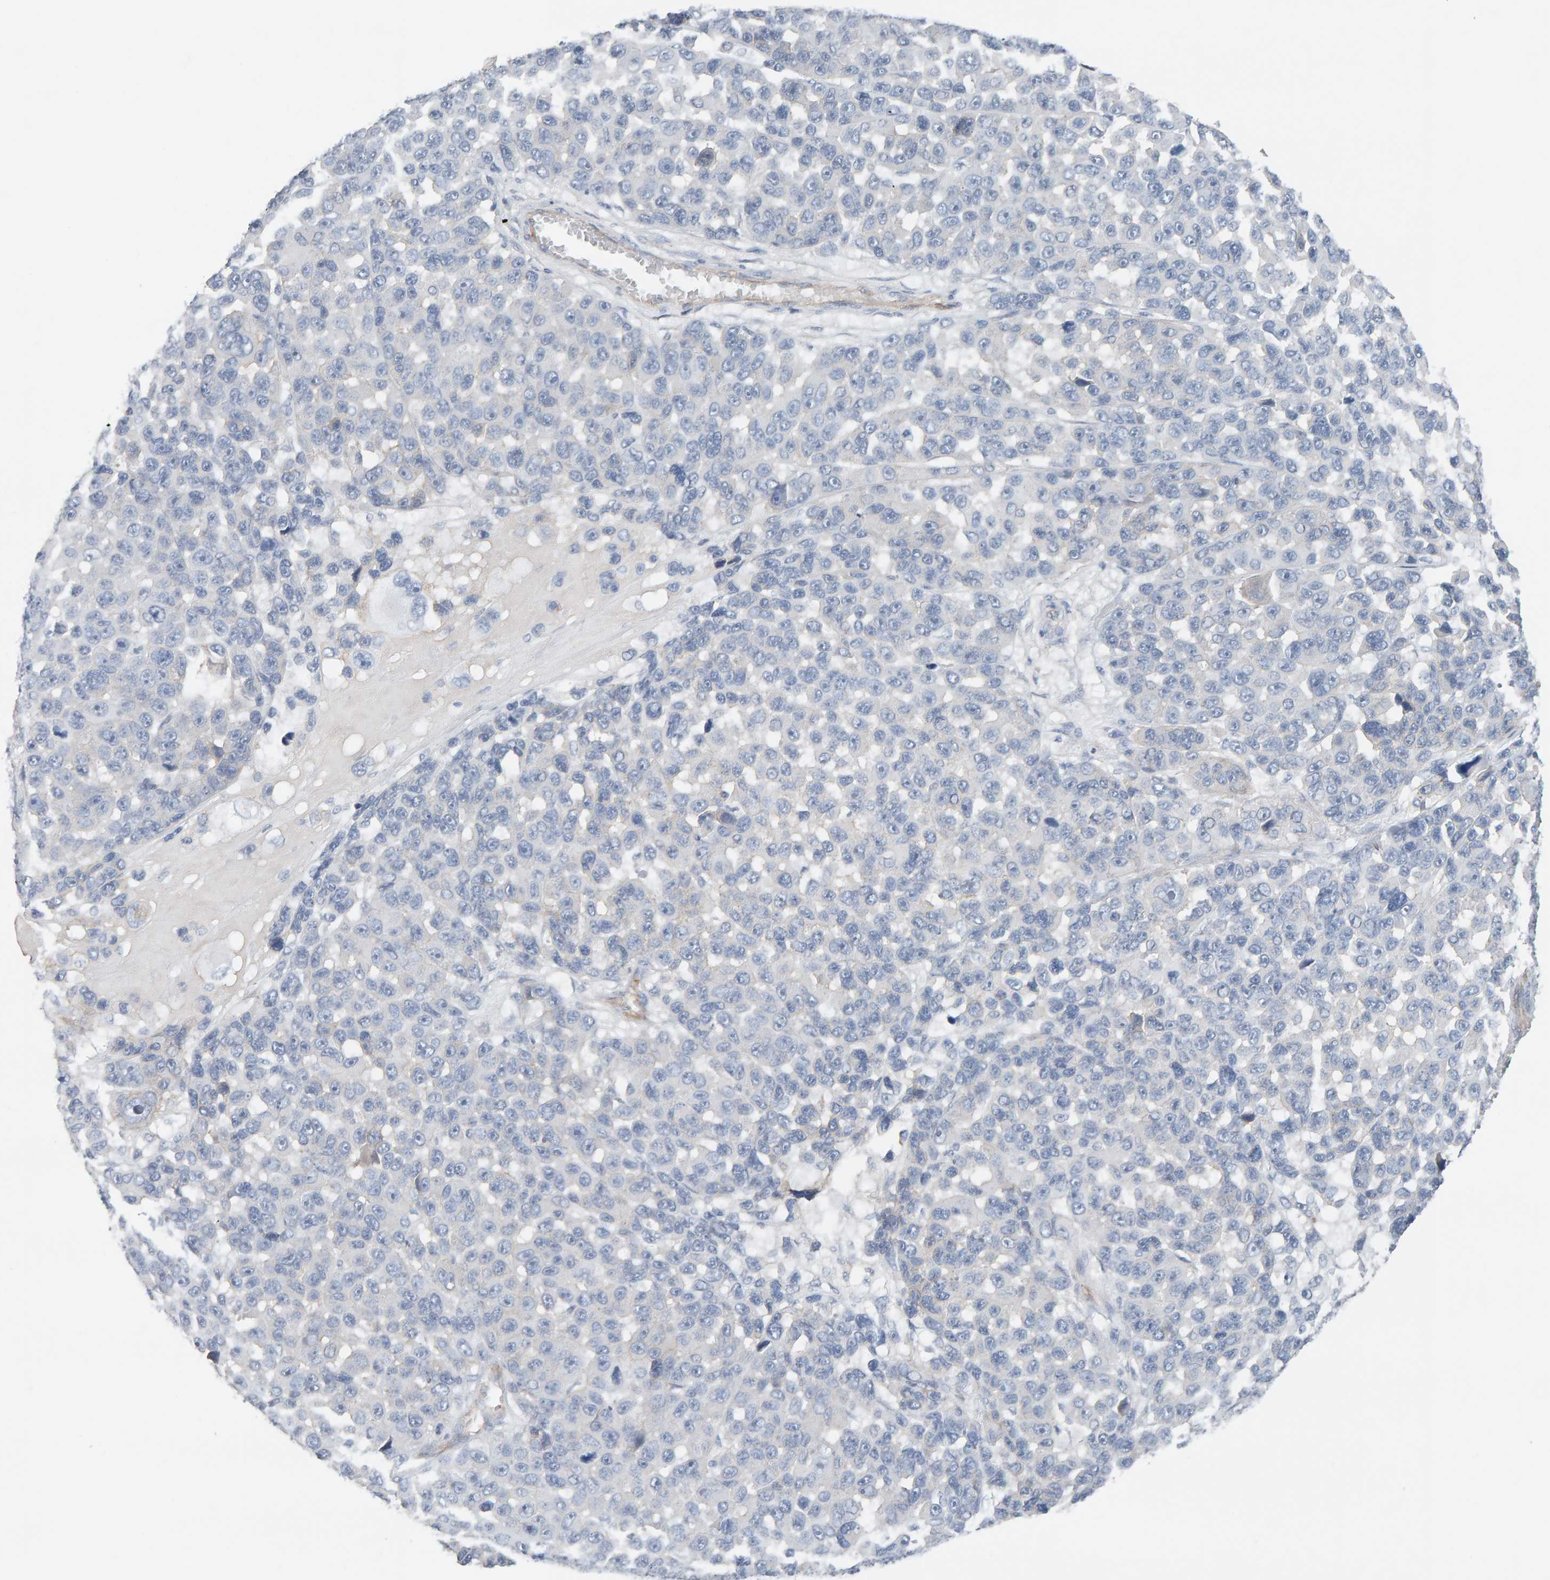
{"staining": {"intensity": "negative", "quantity": "none", "location": "none"}, "tissue": "melanoma", "cell_type": "Tumor cells", "image_type": "cancer", "snomed": [{"axis": "morphology", "description": "Malignant melanoma, NOS"}, {"axis": "topography", "description": "Skin"}], "caption": "An IHC micrograph of melanoma is shown. There is no staining in tumor cells of melanoma.", "gene": "FYN", "patient": {"sex": "male", "age": 53}}